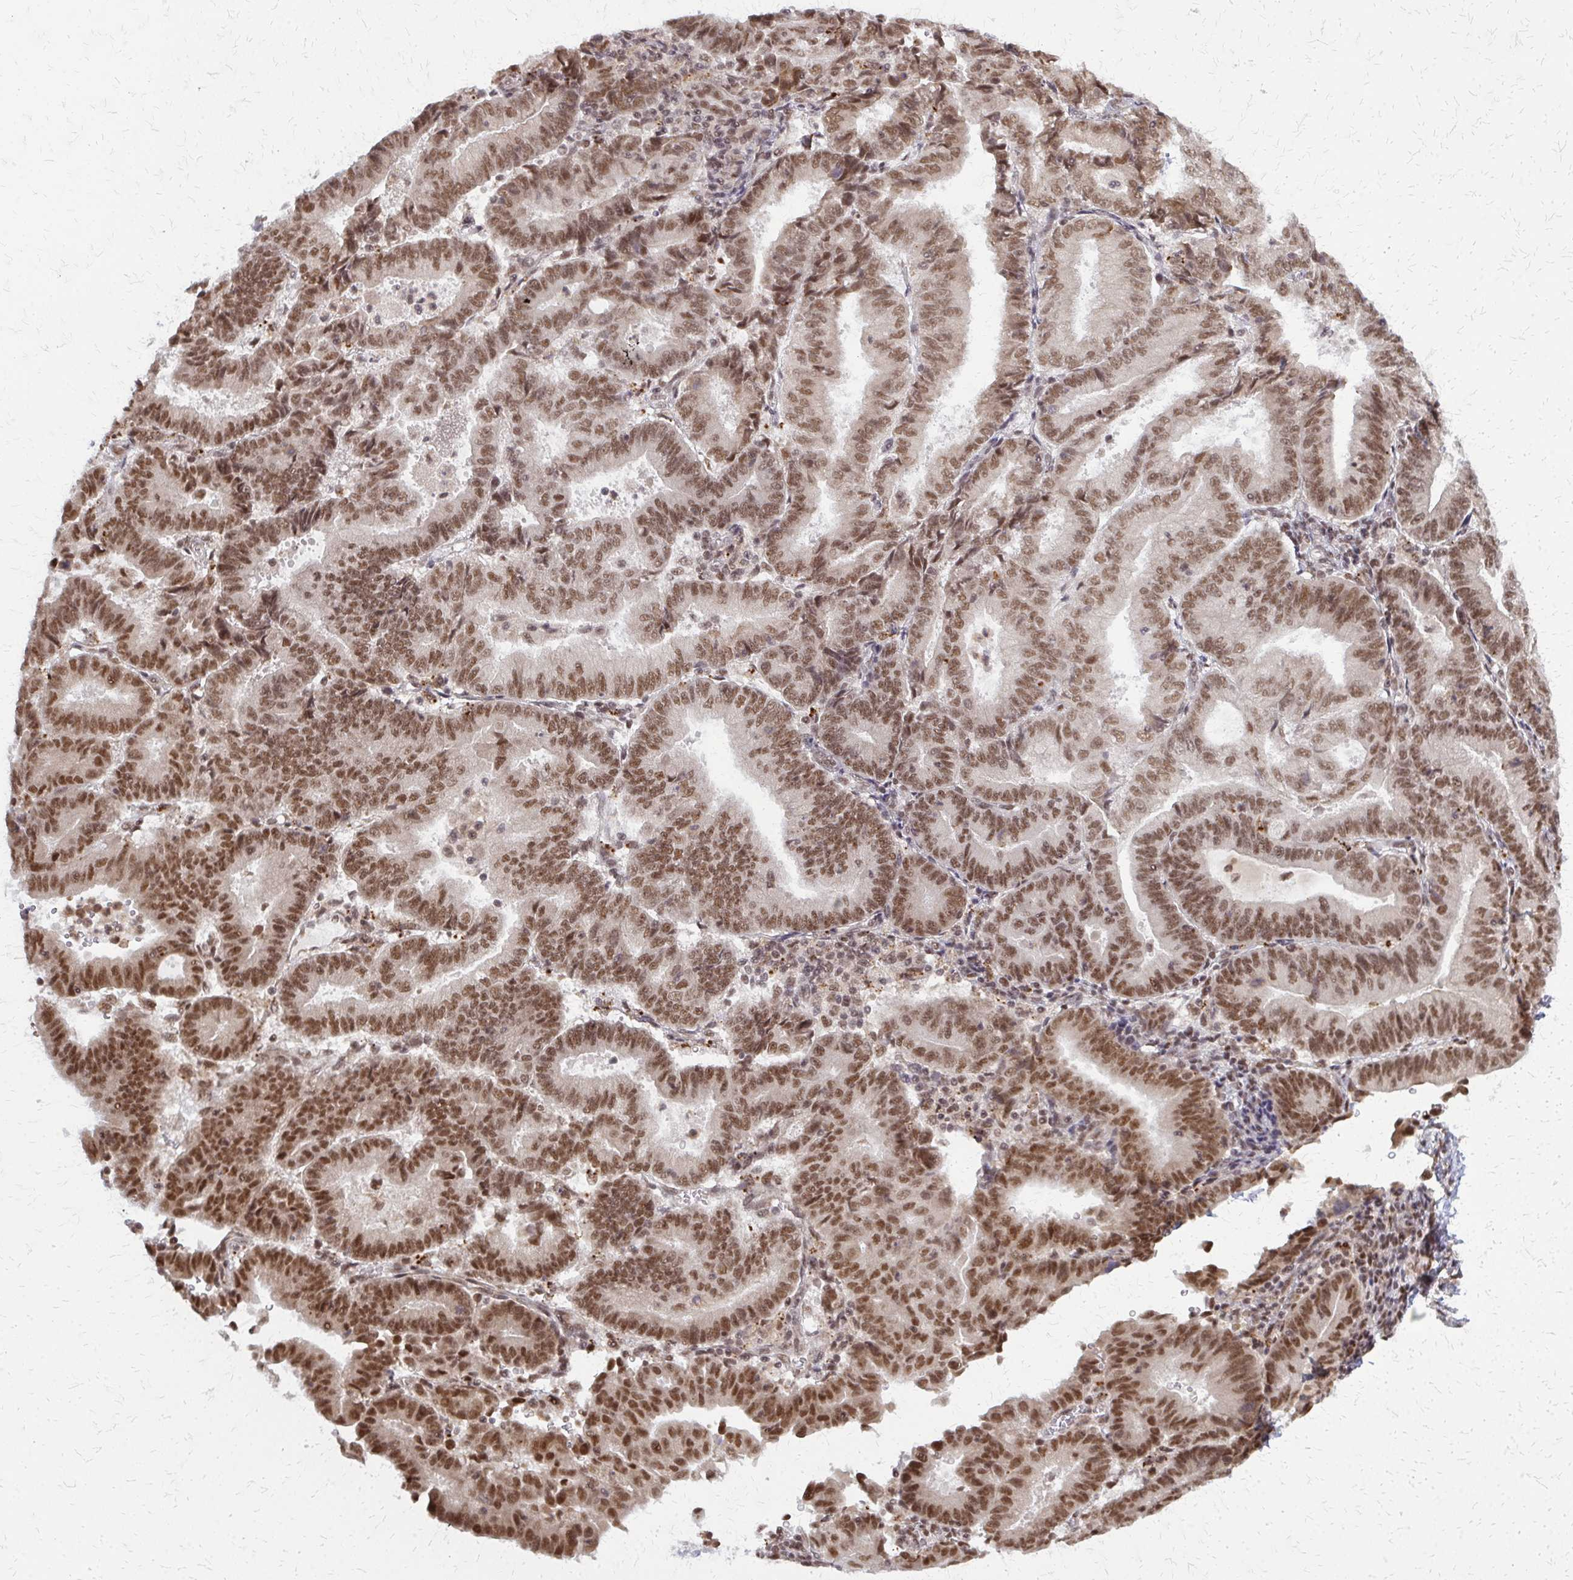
{"staining": {"intensity": "moderate", "quantity": ">75%", "location": "nuclear"}, "tissue": "endometrial cancer", "cell_type": "Tumor cells", "image_type": "cancer", "snomed": [{"axis": "morphology", "description": "Adenocarcinoma, NOS"}, {"axis": "topography", "description": "Endometrium"}], "caption": "High-magnification brightfield microscopy of endometrial adenocarcinoma stained with DAB (brown) and counterstained with hematoxylin (blue). tumor cells exhibit moderate nuclear expression is seen in about>75% of cells. The staining is performed using DAB (3,3'-diaminobenzidine) brown chromogen to label protein expression. The nuclei are counter-stained blue using hematoxylin.", "gene": "HDAC3", "patient": {"sex": "female", "age": 70}}